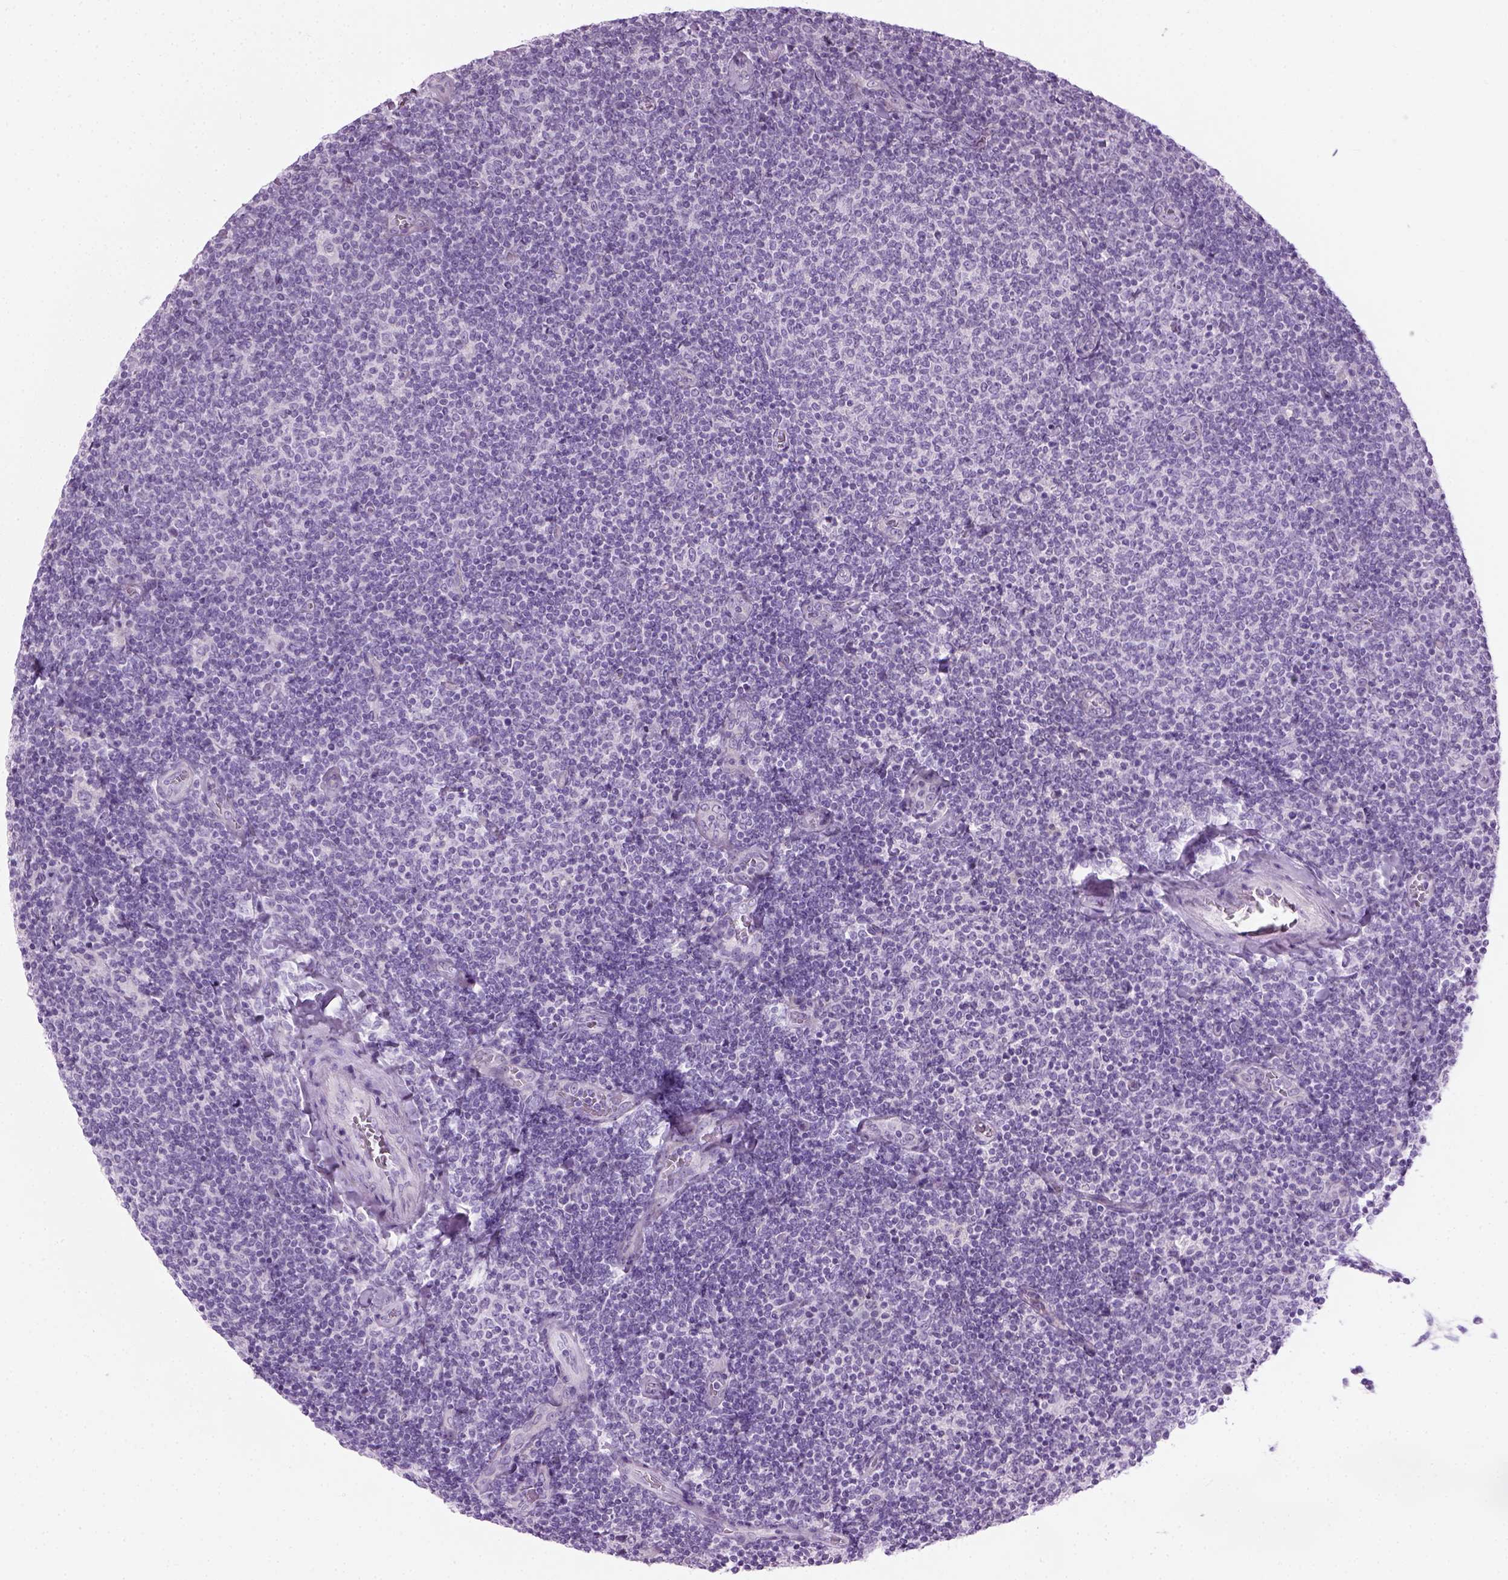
{"staining": {"intensity": "negative", "quantity": "none", "location": "none"}, "tissue": "lymphoma", "cell_type": "Tumor cells", "image_type": "cancer", "snomed": [{"axis": "morphology", "description": "Malignant lymphoma, non-Hodgkin's type, Low grade"}, {"axis": "topography", "description": "Lymph node"}], "caption": "DAB immunohistochemical staining of low-grade malignant lymphoma, non-Hodgkin's type exhibits no significant staining in tumor cells.", "gene": "CIBAR2", "patient": {"sex": "male", "age": 52}}